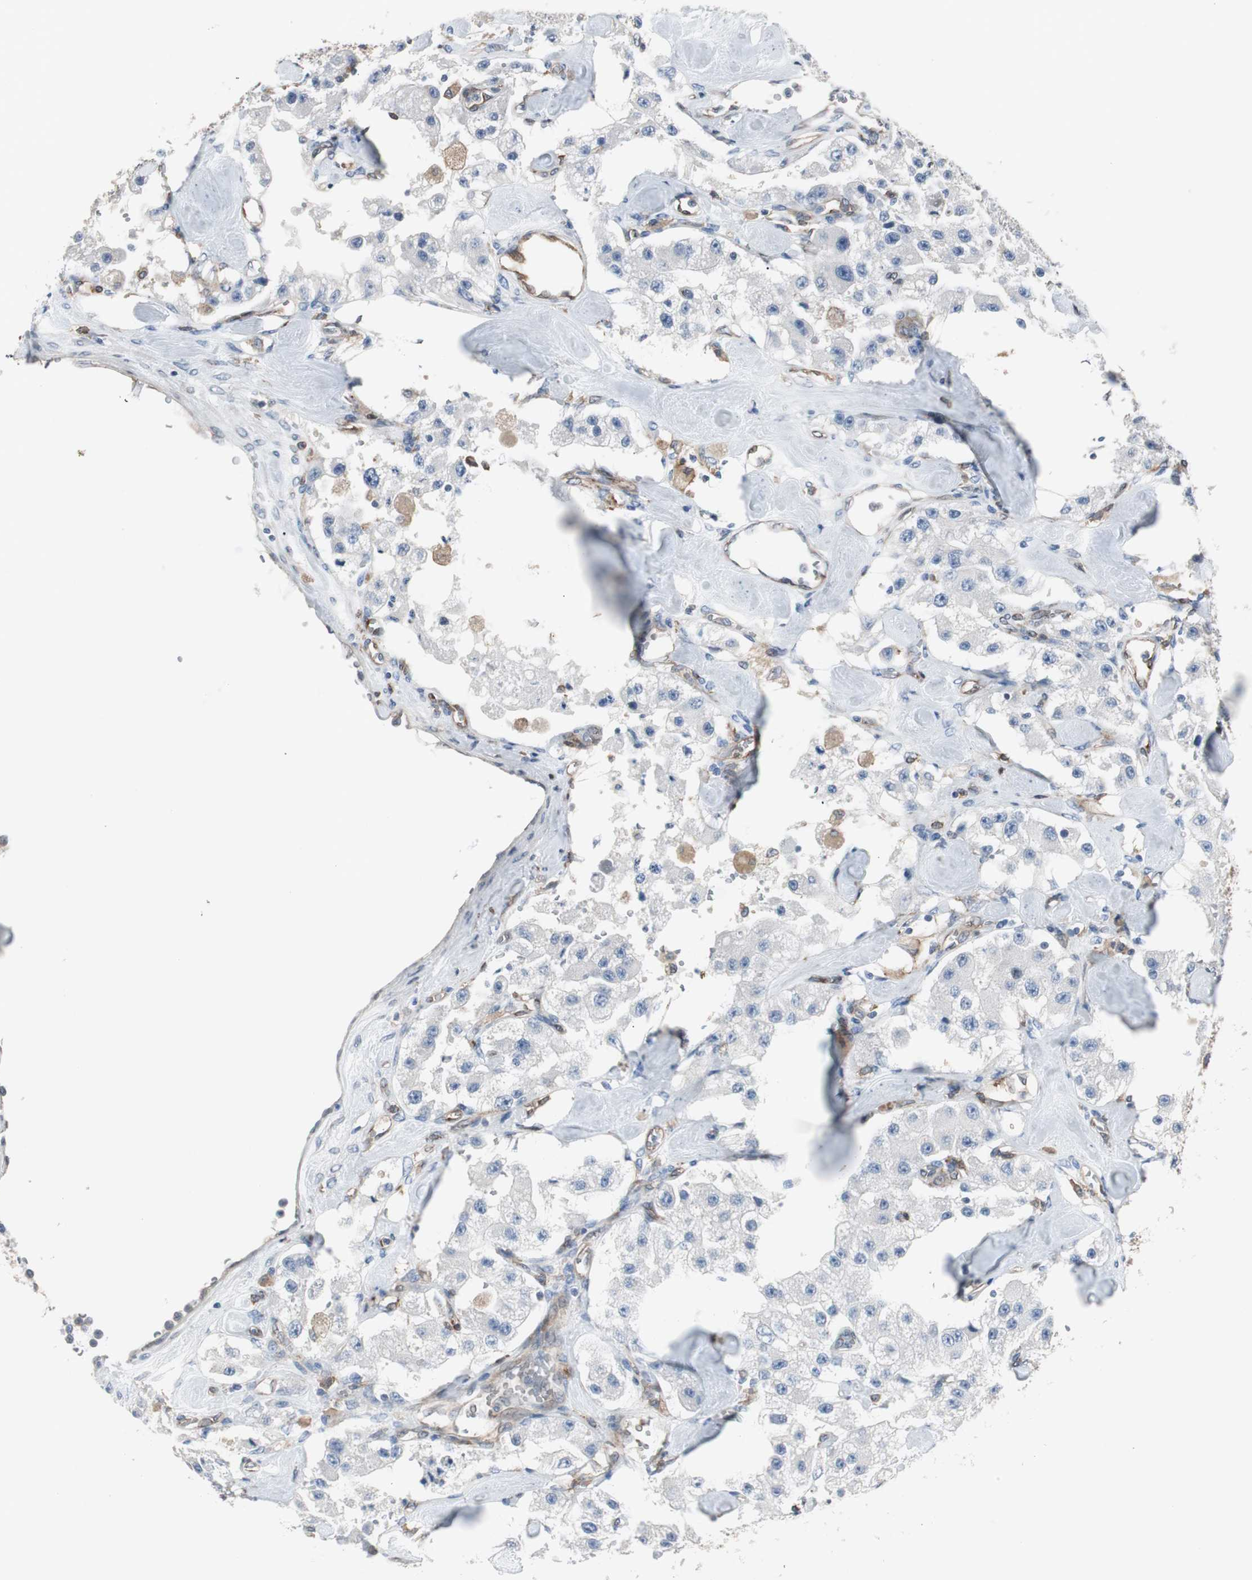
{"staining": {"intensity": "negative", "quantity": "none", "location": "none"}, "tissue": "carcinoid", "cell_type": "Tumor cells", "image_type": "cancer", "snomed": [{"axis": "morphology", "description": "Carcinoid, malignant, NOS"}, {"axis": "topography", "description": "Pancreas"}], "caption": "The image exhibits no staining of tumor cells in carcinoid.", "gene": "SWAP70", "patient": {"sex": "male", "age": 41}}